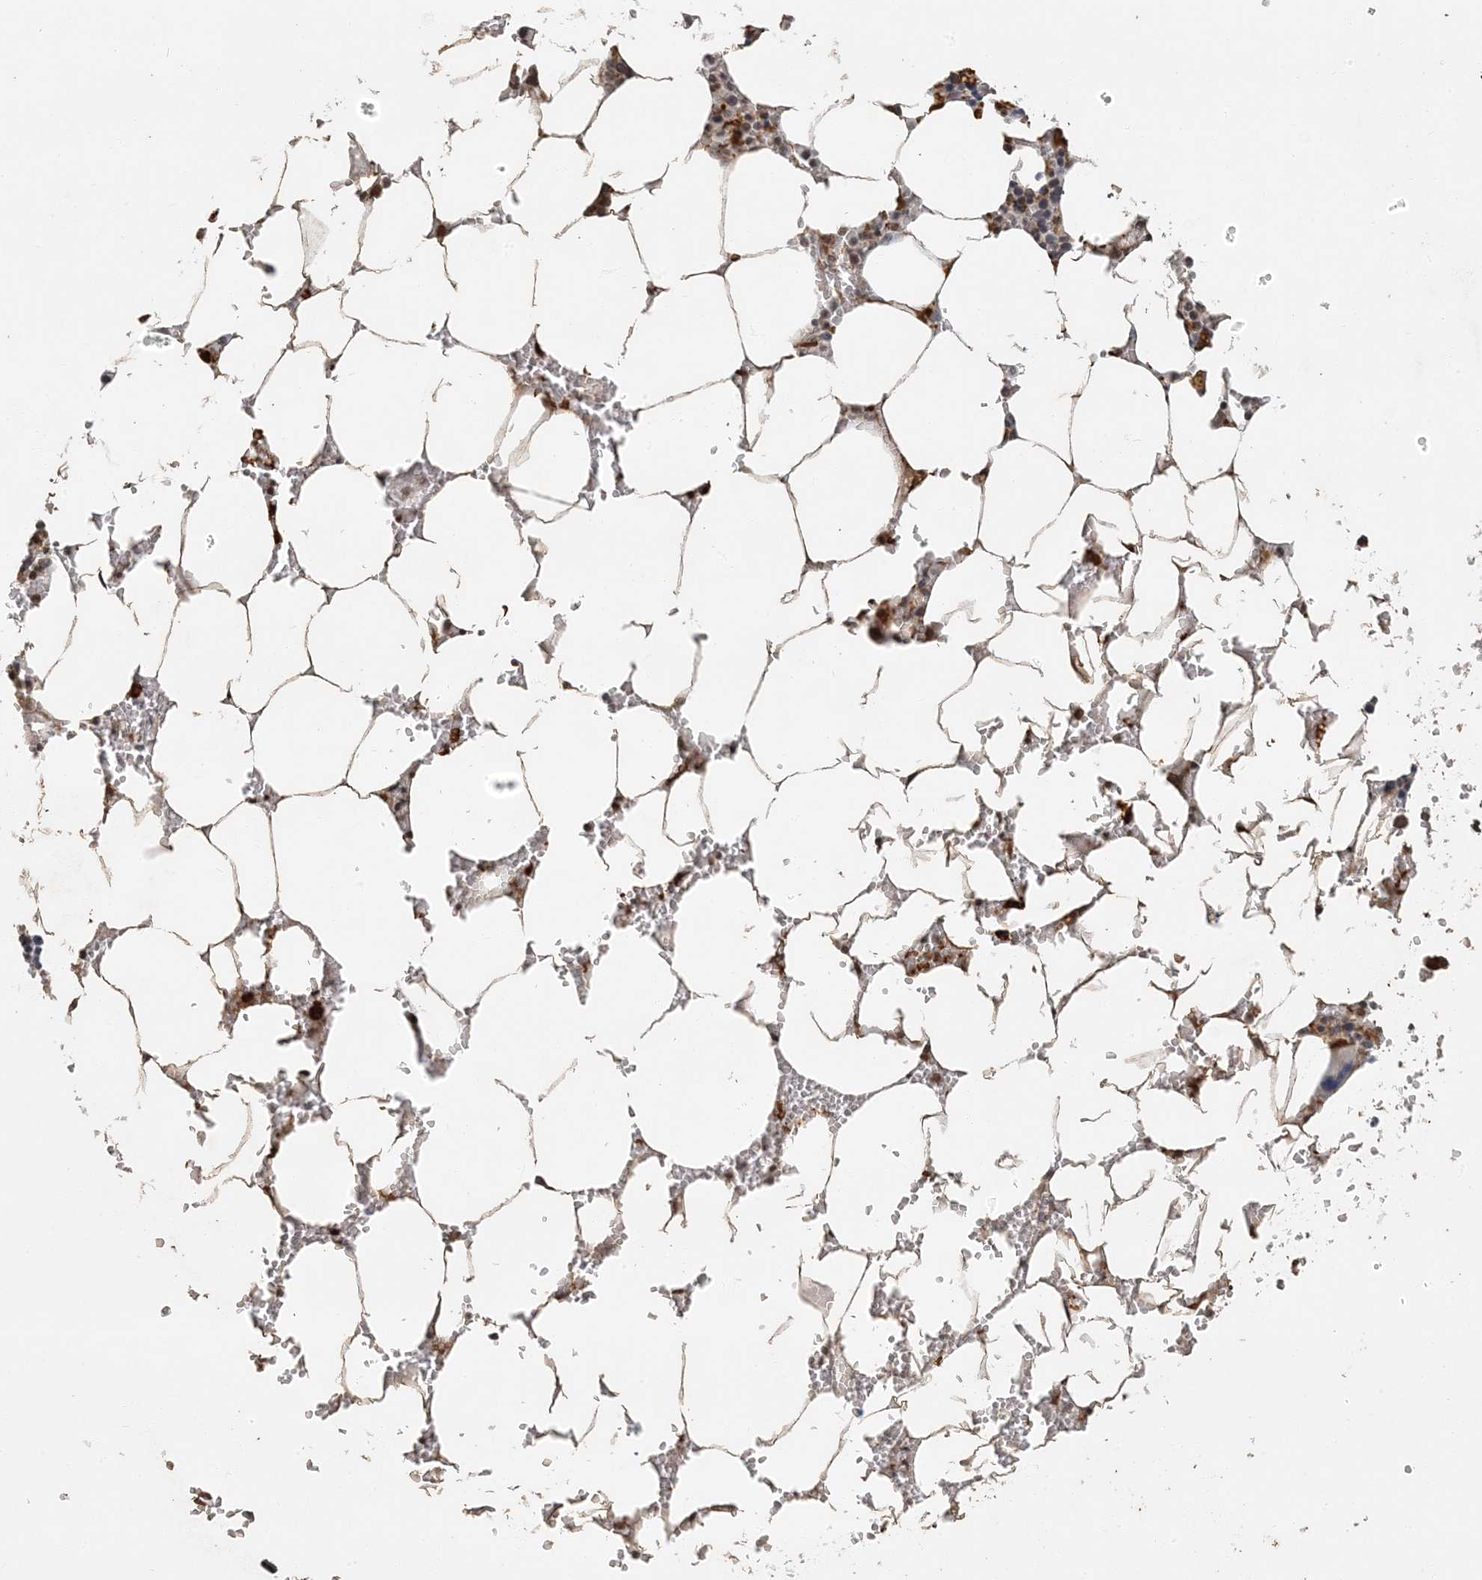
{"staining": {"intensity": "moderate", "quantity": "25%-75%", "location": "cytoplasmic/membranous,nuclear"}, "tissue": "bone marrow", "cell_type": "Hematopoietic cells", "image_type": "normal", "snomed": [{"axis": "morphology", "description": "Normal tissue, NOS"}, {"axis": "topography", "description": "Bone marrow"}], "caption": "IHC of benign bone marrow reveals medium levels of moderate cytoplasmic/membranous,nuclear staining in approximately 25%-75% of hematopoietic cells. Nuclei are stained in blue.", "gene": "AK9", "patient": {"sex": "male", "age": 70}}